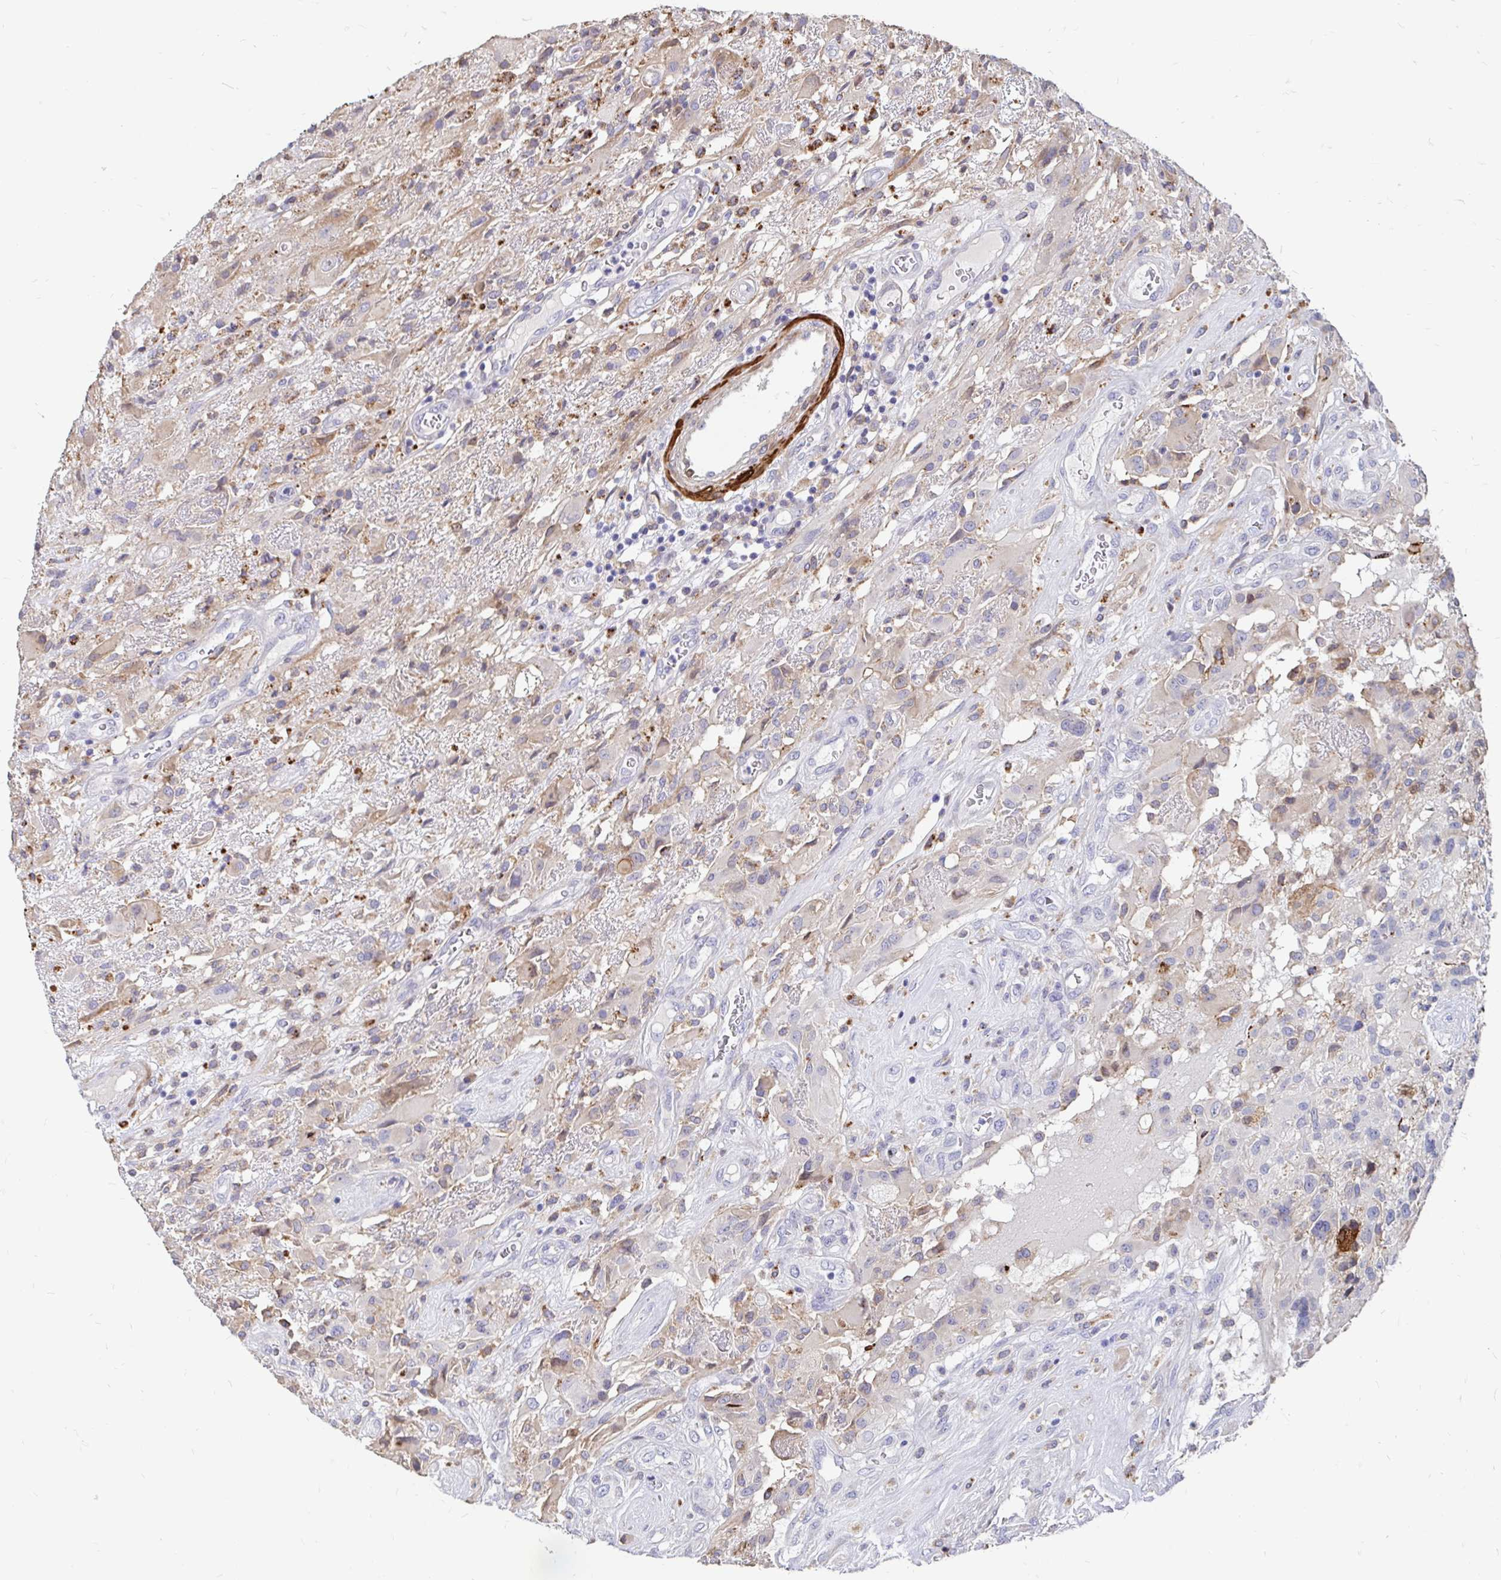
{"staining": {"intensity": "negative", "quantity": "none", "location": "none"}, "tissue": "glioma", "cell_type": "Tumor cells", "image_type": "cancer", "snomed": [{"axis": "morphology", "description": "Glioma, malignant, High grade"}, {"axis": "topography", "description": "Brain"}], "caption": "This is an immunohistochemistry photomicrograph of human glioma. There is no positivity in tumor cells.", "gene": "CDKL1", "patient": {"sex": "male", "age": 46}}